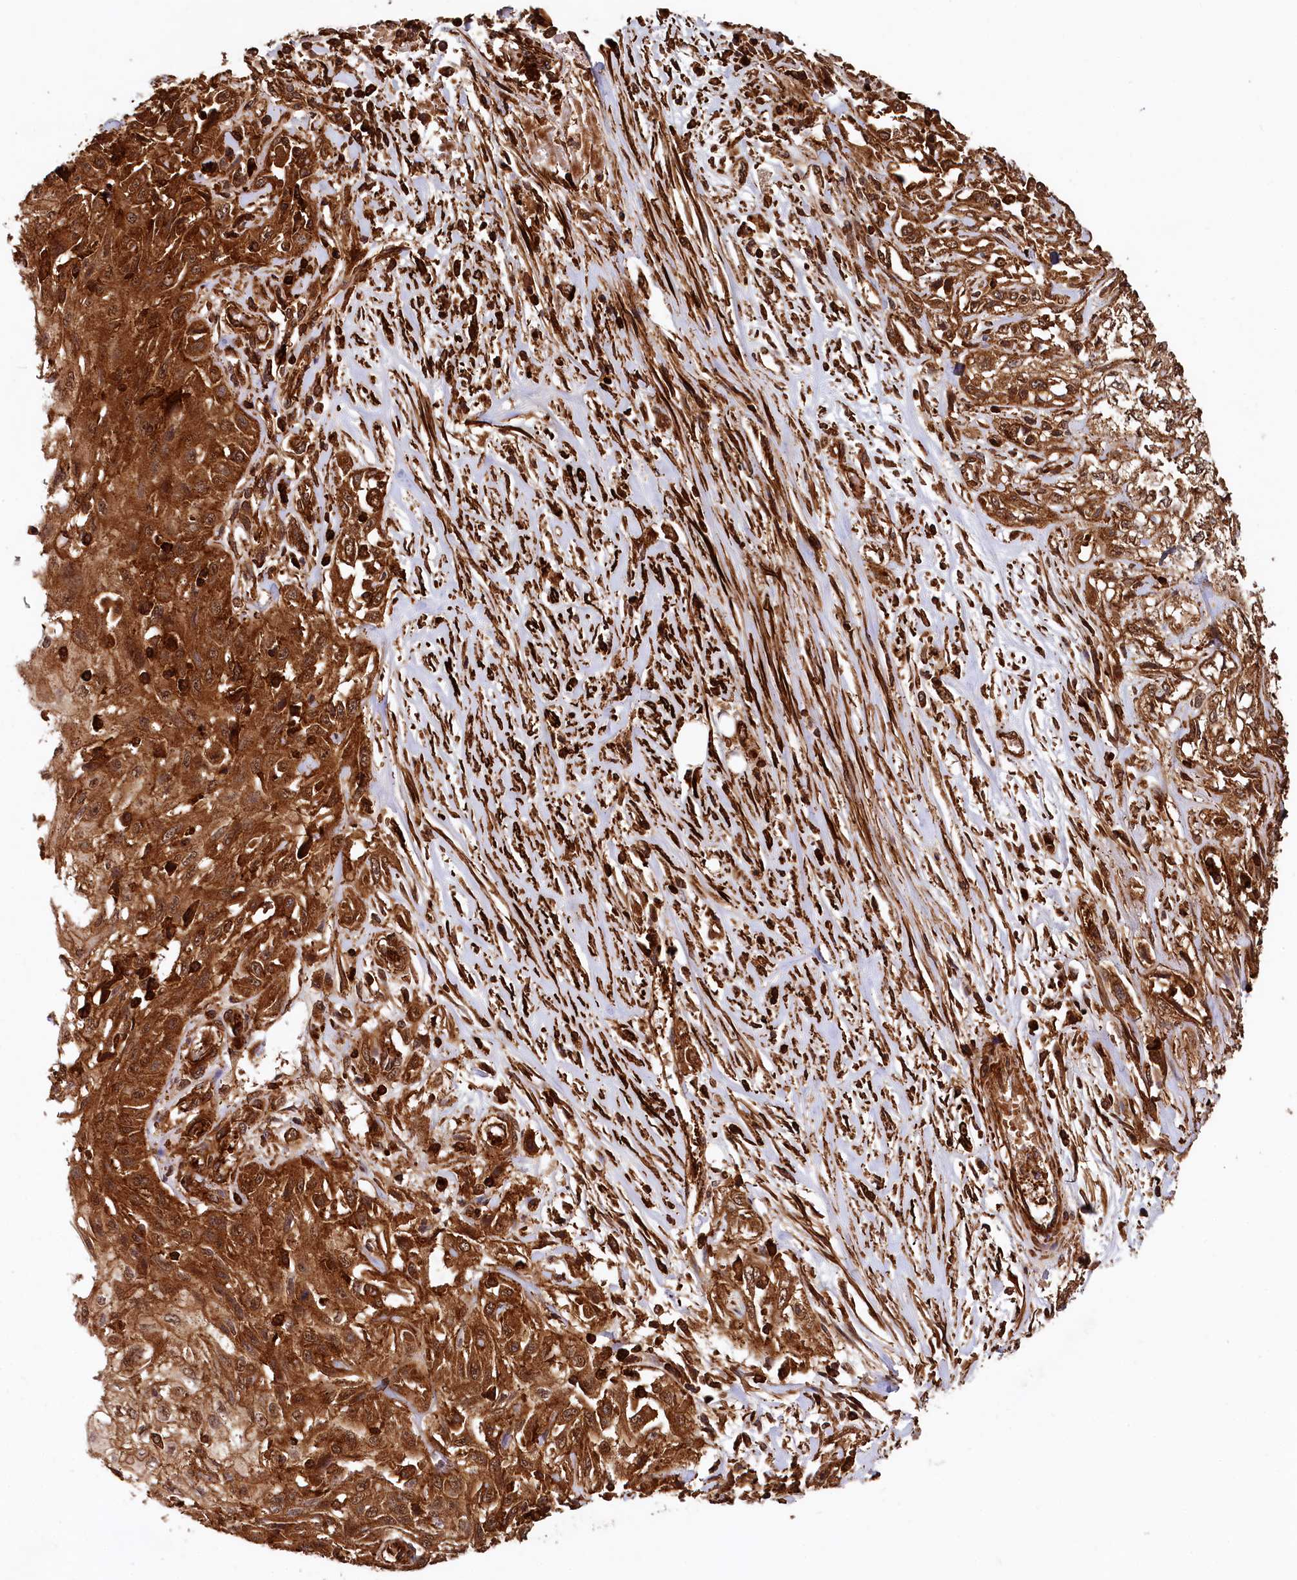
{"staining": {"intensity": "strong", "quantity": ">75%", "location": "cytoplasmic/membranous"}, "tissue": "skin cancer", "cell_type": "Tumor cells", "image_type": "cancer", "snomed": [{"axis": "morphology", "description": "Squamous cell carcinoma, NOS"}, {"axis": "morphology", "description": "Squamous cell carcinoma, metastatic, NOS"}, {"axis": "topography", "description": "Skin"}, {"axis": "topography", "description": "Lymph node"}], "caption": "IHC of human skin cancer shows high levels of strong cytoplasmic/membranous staining in approximately >75% of tumor cells.", "gene": "STUB1", "patient": {"sex": "male", "age": 75}}